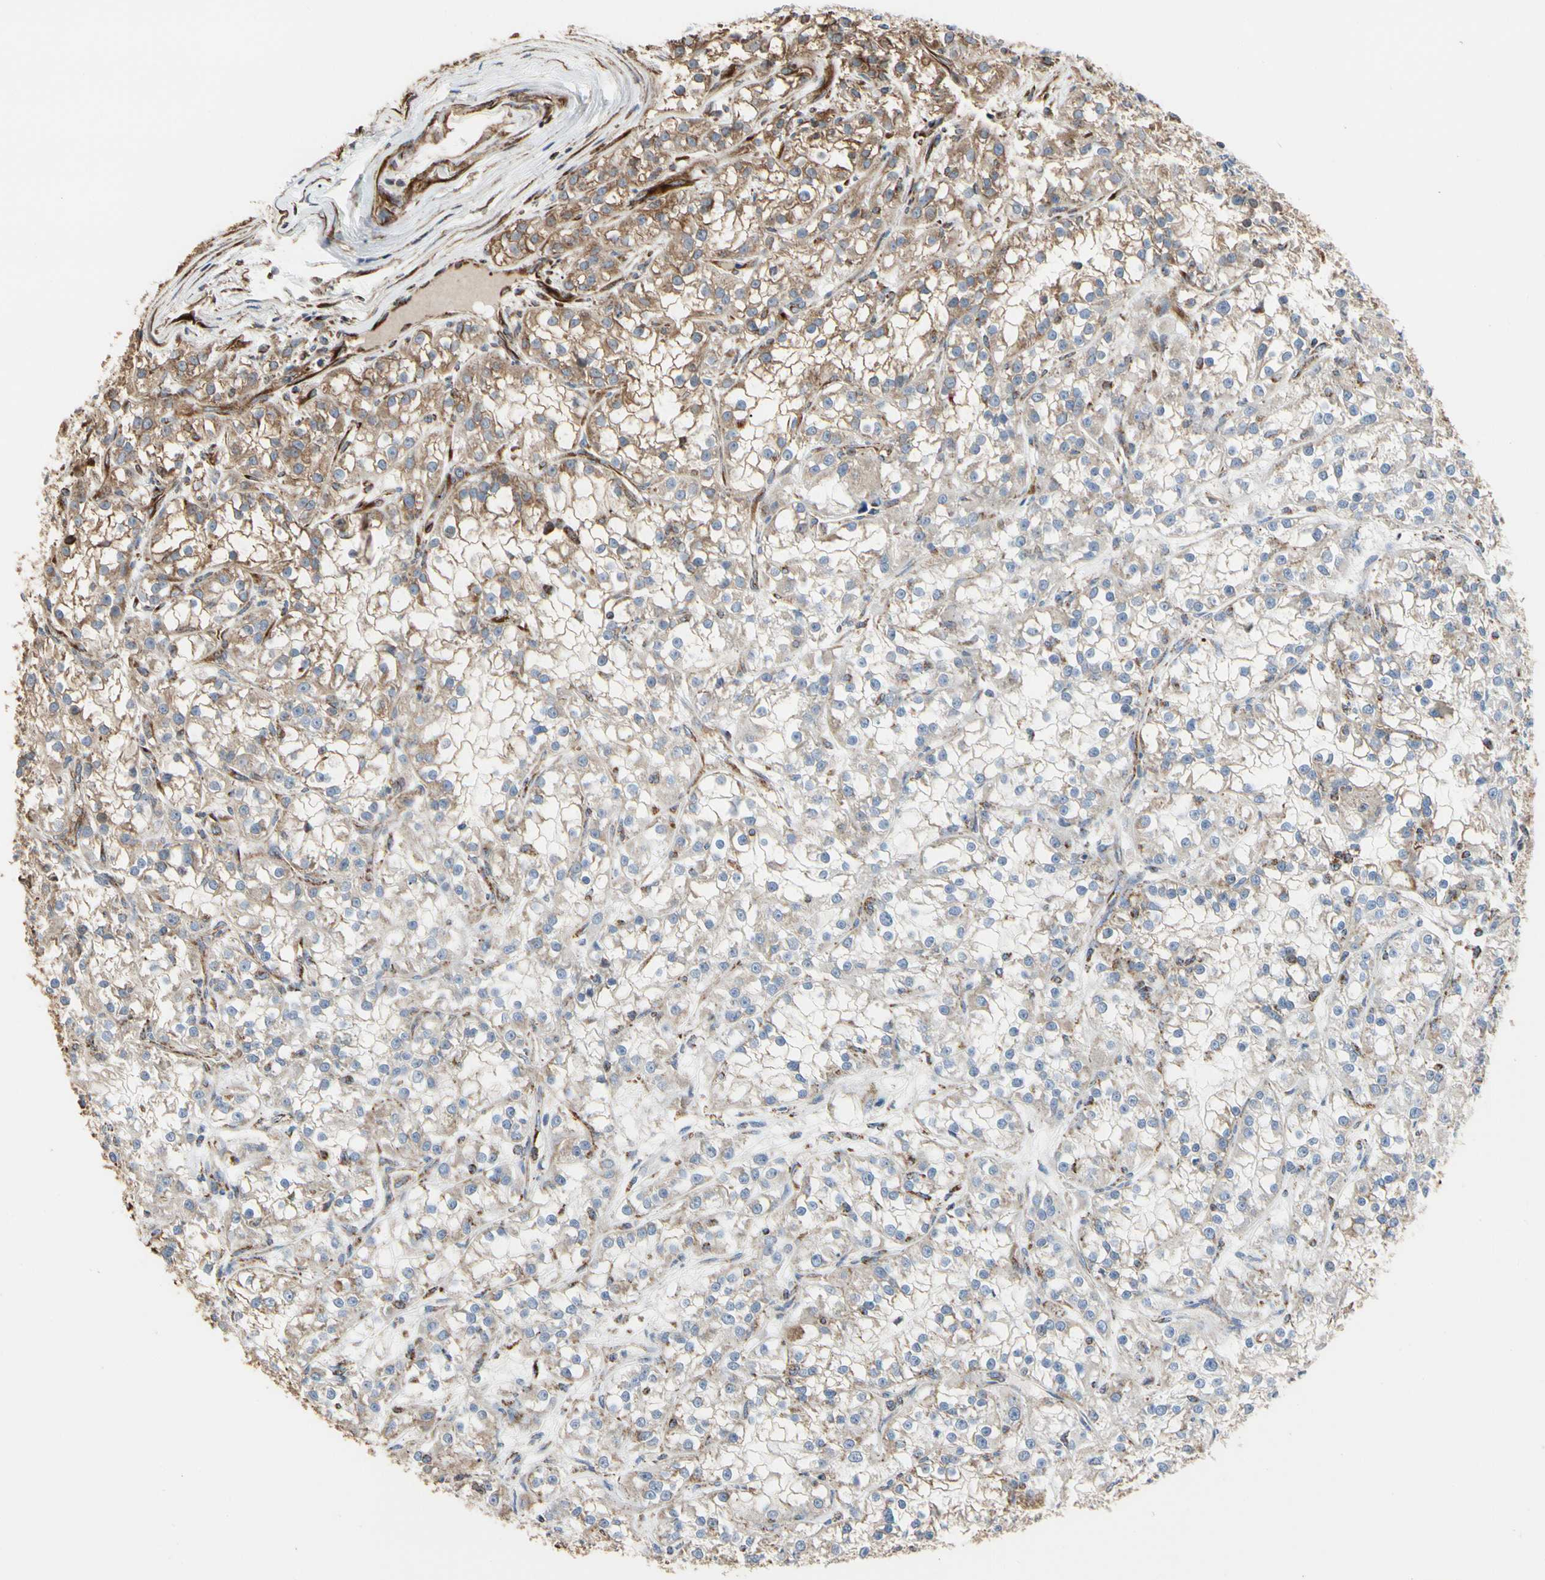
{"staining": {"intensity": "weak", "quantity": "<25%", "location": "none"}, "tissue": "renal cancer", "cell_type": "Tumor cells", "image_type": "cancer", "snomed": [{"axis": "morphology", "description": "Adenocarcinoma, NOS"}, {"axis": "topography", "description": "Kidney"}], "caption": "Histopathology image shows no protein positivity in tumor cells of renal cancer tissue.", "gene": "TUBA1A", "patient": {"sex": "female", "age": 52}}